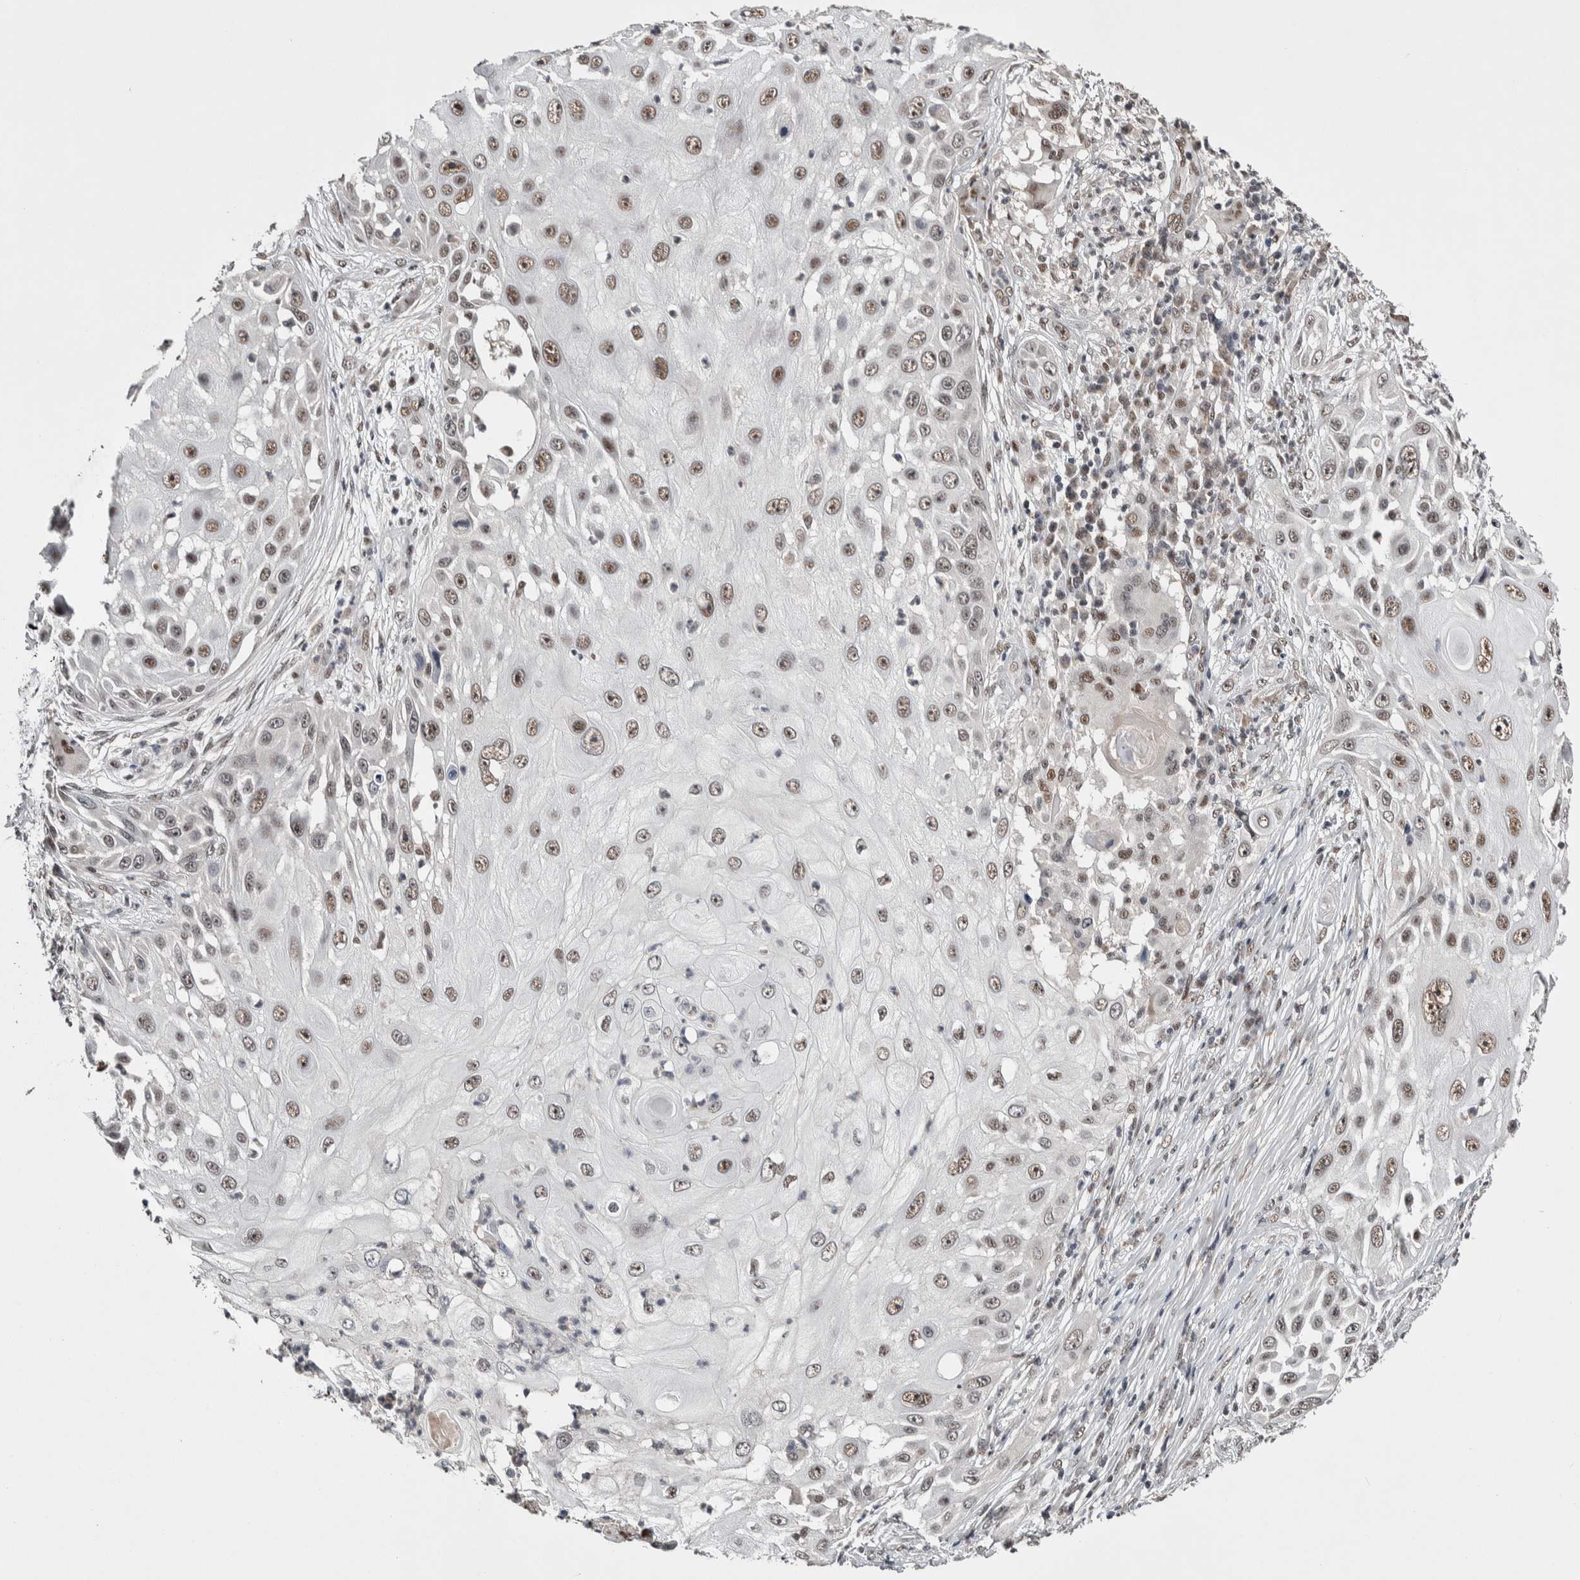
{"staining": {"intensity": "moderate", "quantity": ">75%", "location": "nuclear"}, "tissue": "skin cancer", "cell_type": "Tumor cells", "image_type": "cancer", "snomed": [{"axis": "morphology", "description": "Squamous cell carcinoma, NOS"}, {"axis": "topography", "description": "Skin"}], "caption": "Protein staining by immunohistochemistry (IHC) demonstrates moderate nuclear positivity in about >75% of tumor cells in skin cancer.", "gene": "ASPN", "patient": {"sex": "female", "age": 44}}